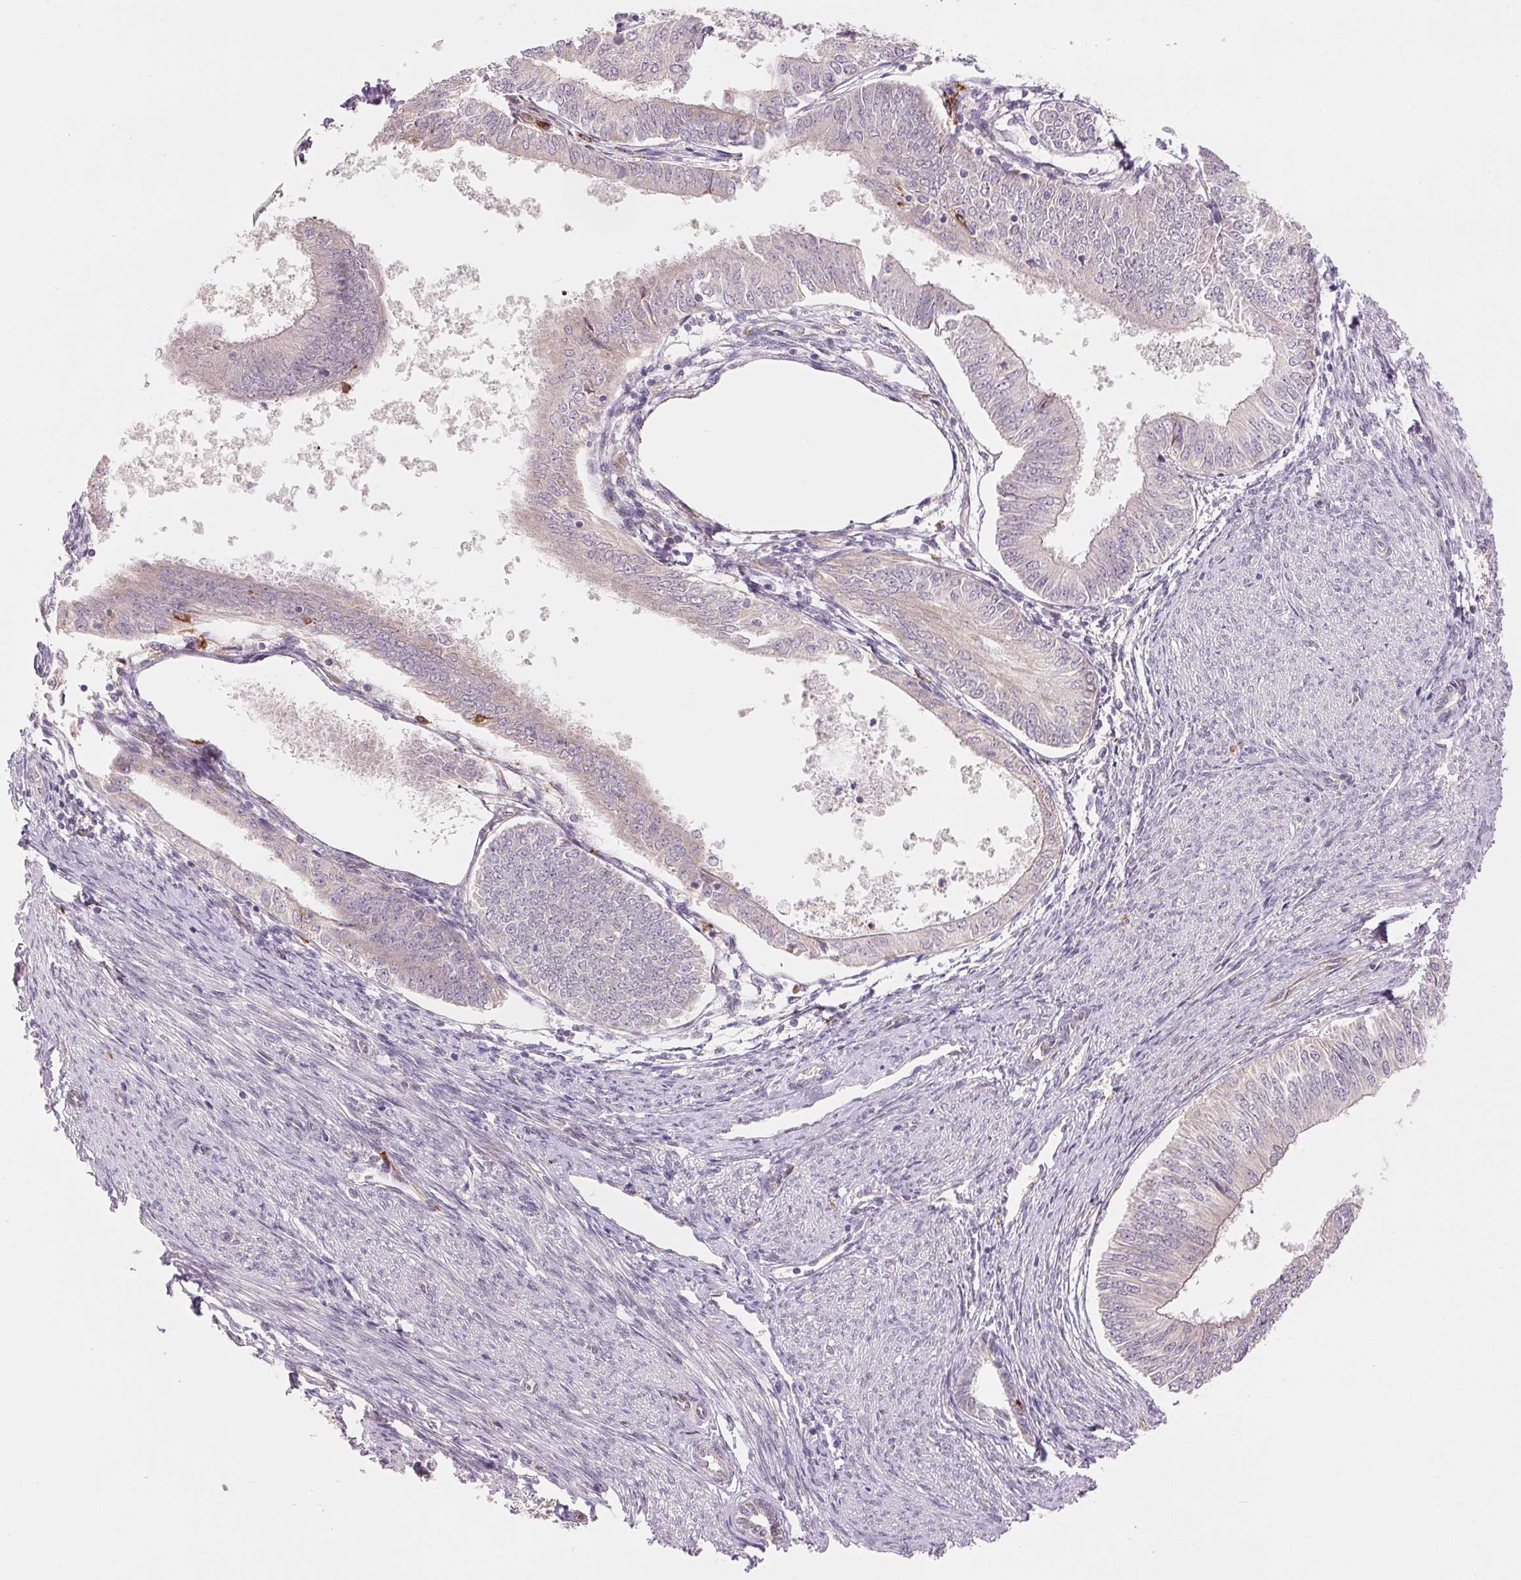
{"staining": {"intensity": "negative", "quantity": "none", "location": "none"}, "tissue": "endometrial cancer", "cell_type": "Tumor cells", "image_type": "cancer", "snomed": [{"axis": "morphology", "description": "Adenocarcinoma, NOS"}, {"axis": "topography", "description": "Endometrium"}], "caption": "High magnification brightfield microscopy of endometrial cancer (adenocarcinoma) stained with DAB (brown) and counterstained with hematoxylin (blue): tumor cells show no significant expression.", "gene": "METTL17", "patient": {"sex": "female", "age": 58}}